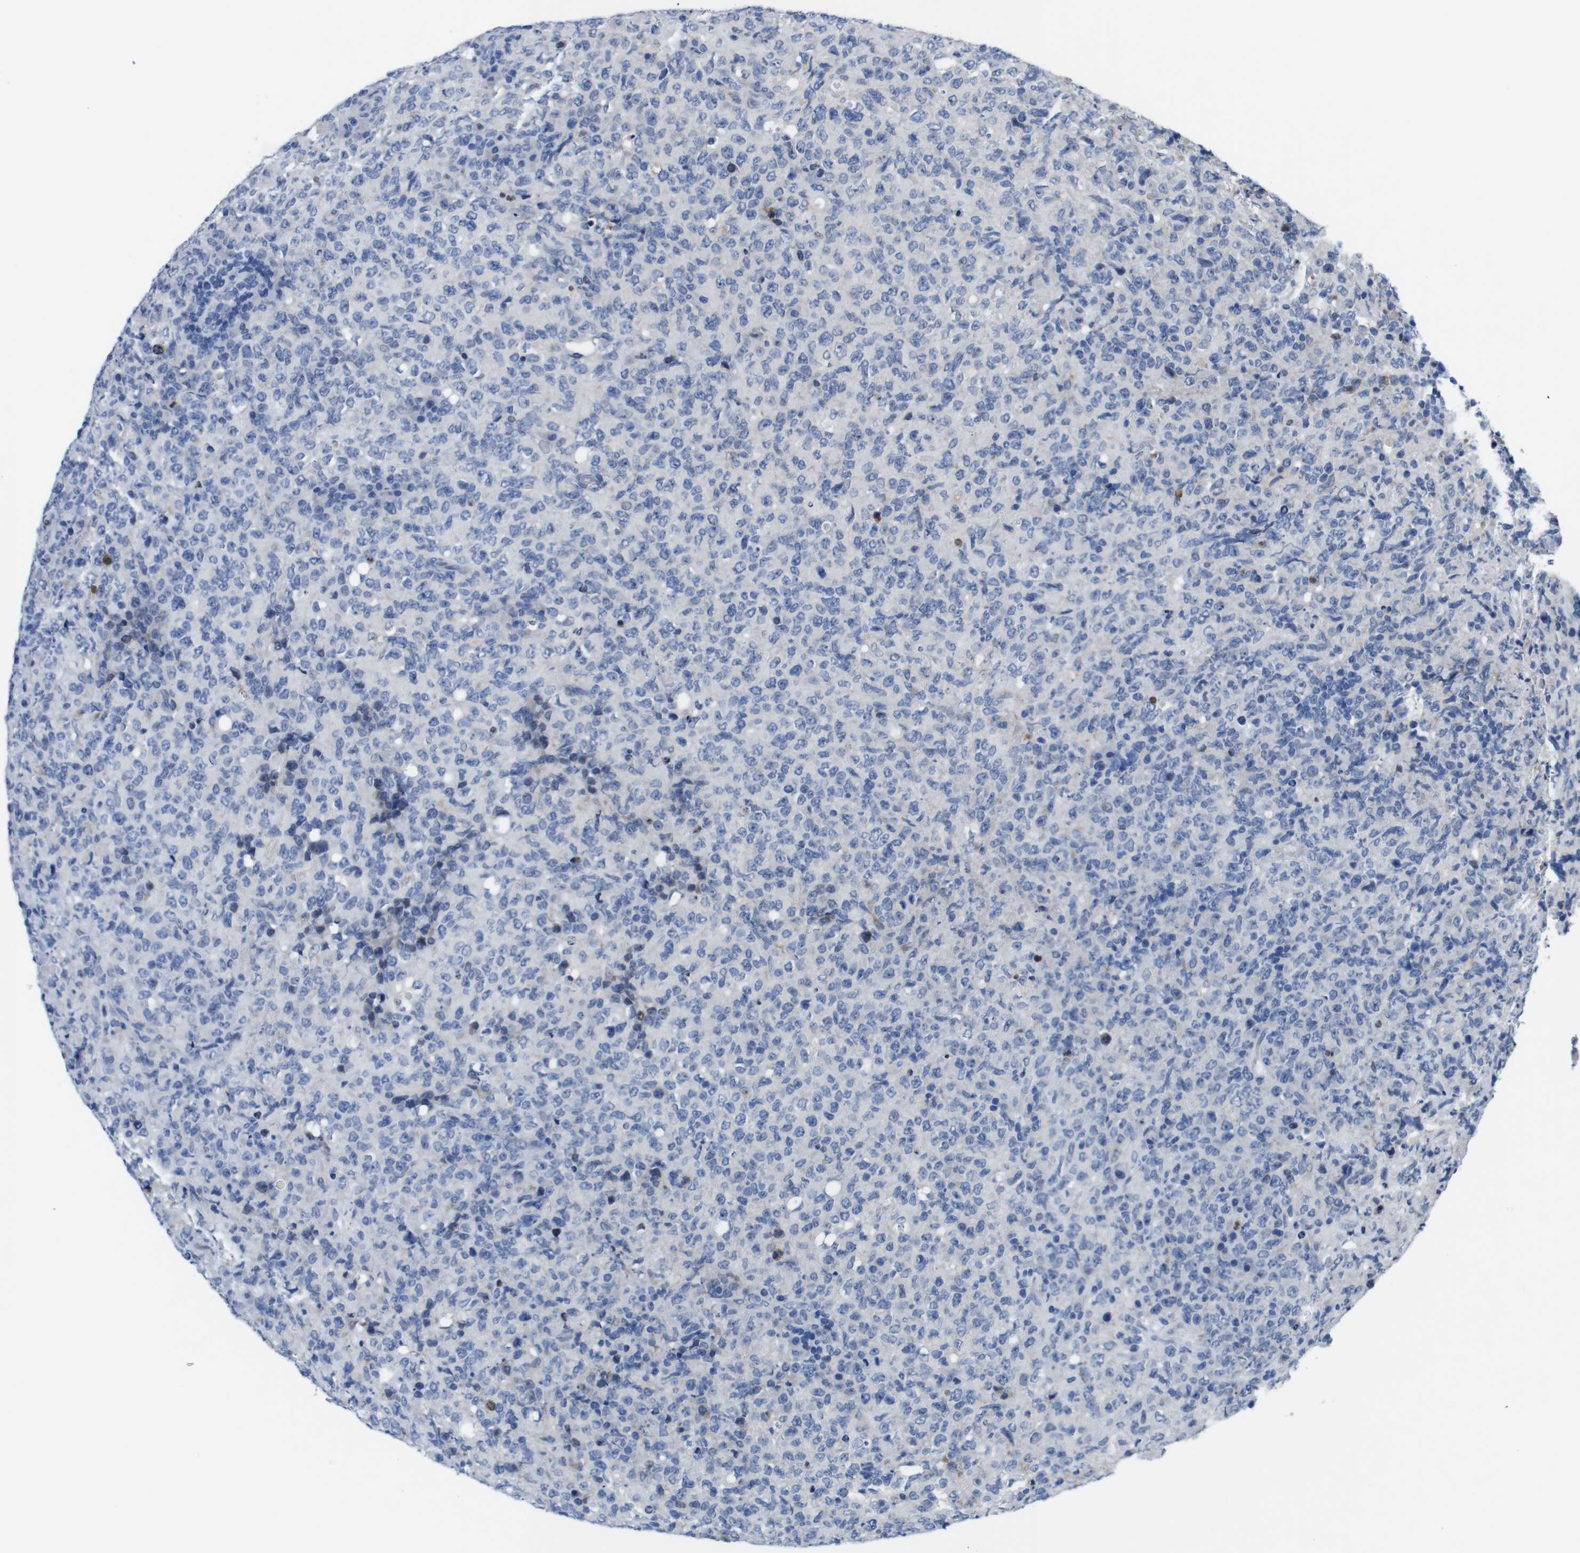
{"staining": {"intensity": "negative", "quantity": "none", "location": "none"}, "tissue": "lymphoma", "cell_type": "Tumor cells", "image_type": "cancer", "snomed": [{"axis": "morphology", "description": "Malignant lymphoma, non-Hodgkin's type, High grade"}, {"axis": "topography", "description": "Tonsil"}], "caption": "Lymphoma was stained to show a protein in brown. There is no significant staining in tumor cells.", "gene": "C1RL", "patient": {"sex": "female", "age": 36}}